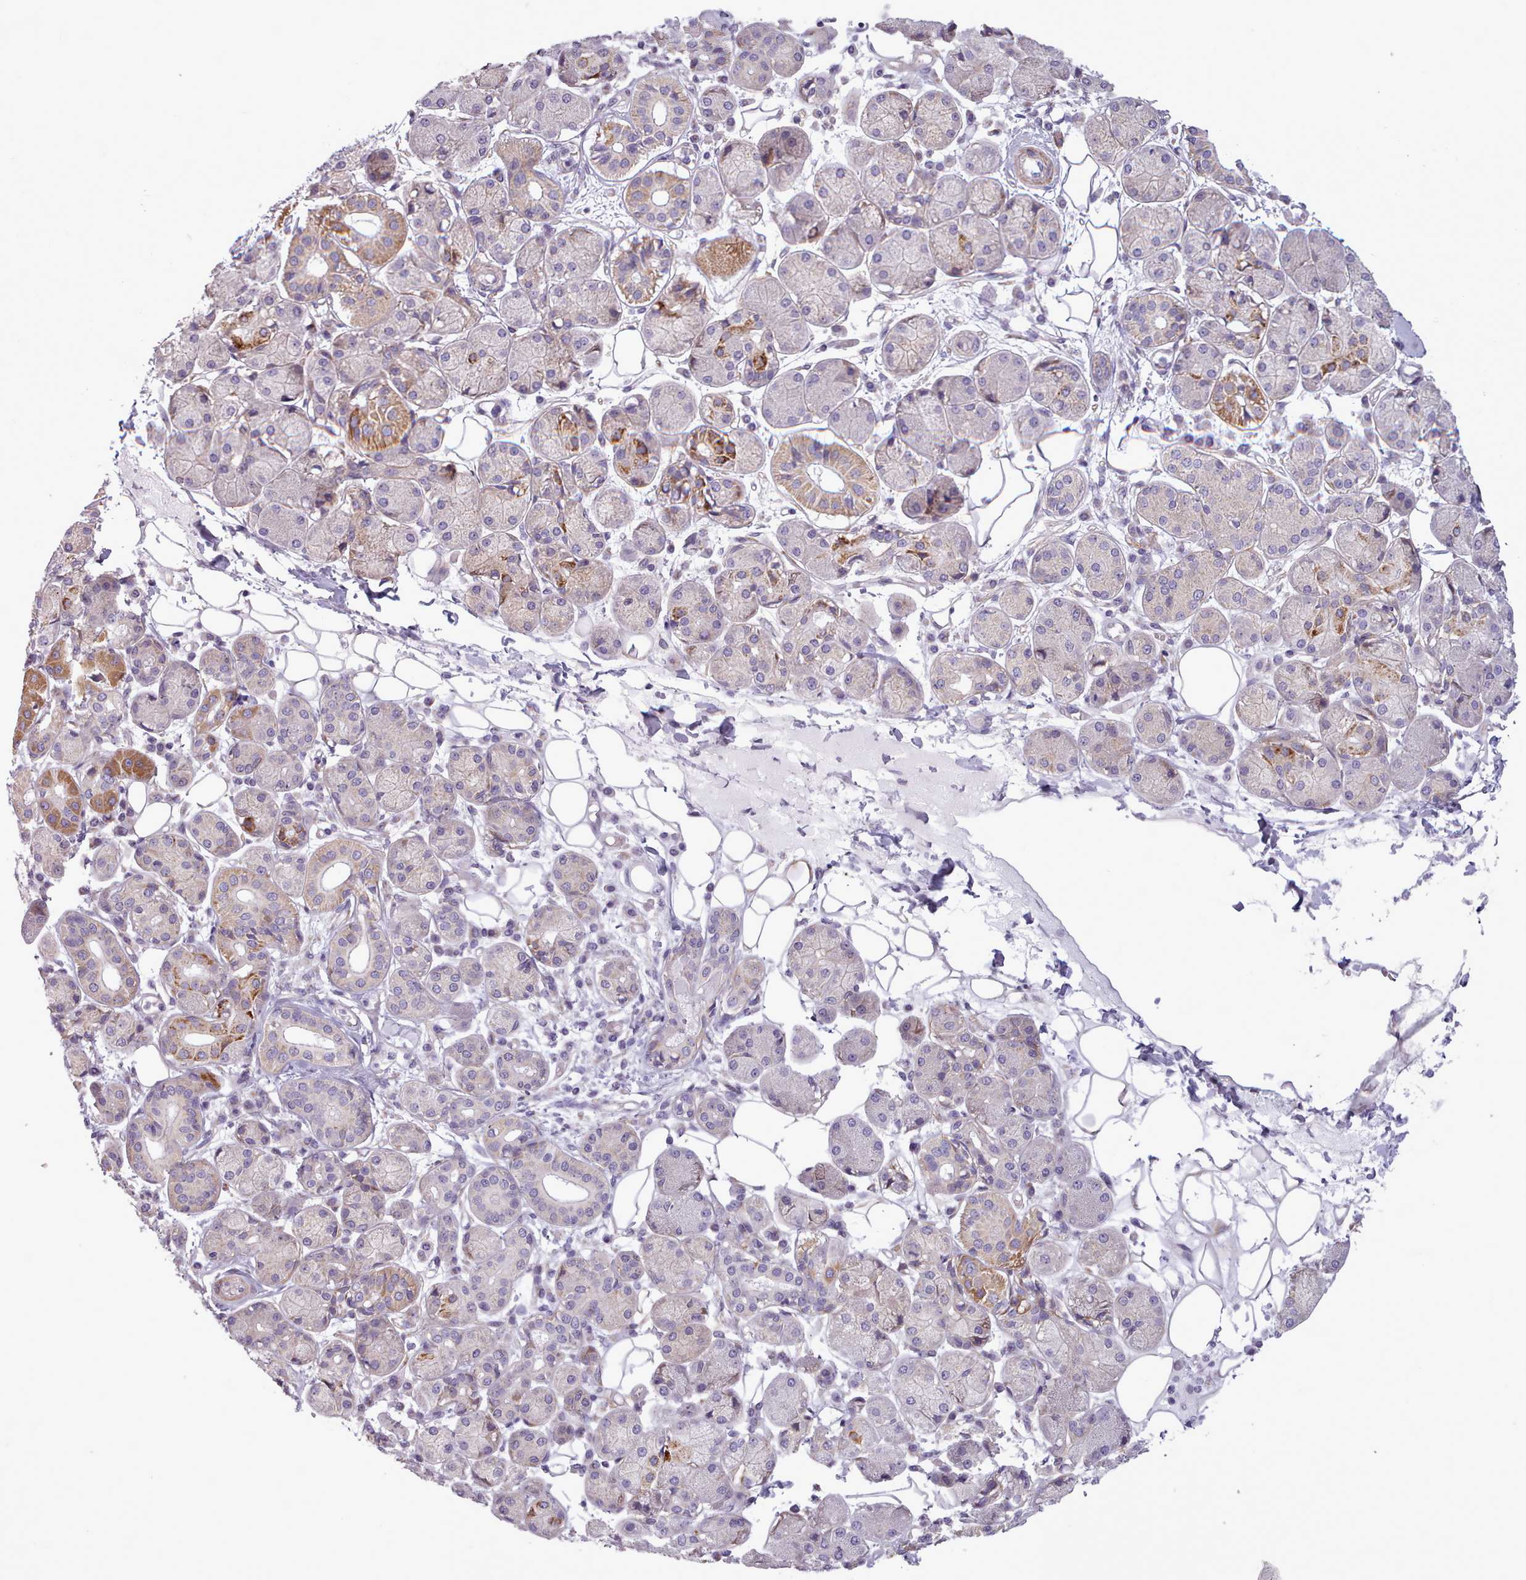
{"staining": {"intensity": "moderate", "quantity": "<25%", "location": "cytoplasmic/membranous"}, "tissue": "salivary gland", "cell_type": "Glandular cells", "image_type": "normal", "snomed": [{"axis": "morphology", "description": "Squamous cell carcinoma, NOS"}, {"axis": "topography", "description": "Skin"}, {"axis": "topography", "description": "Head-Neck"}], "caption": "Salivary gland was stained to show a protein in brown. There is low levels of moderate cytoplasmic/membranous expression in about <25% of glandular cells. The staining was performed using DAB, with brown indicating positive protein expression. Nuclei are stained blue with hematoxylin.", "gene": "AVL9", "patient": {"sex": "male", "age": 80}}